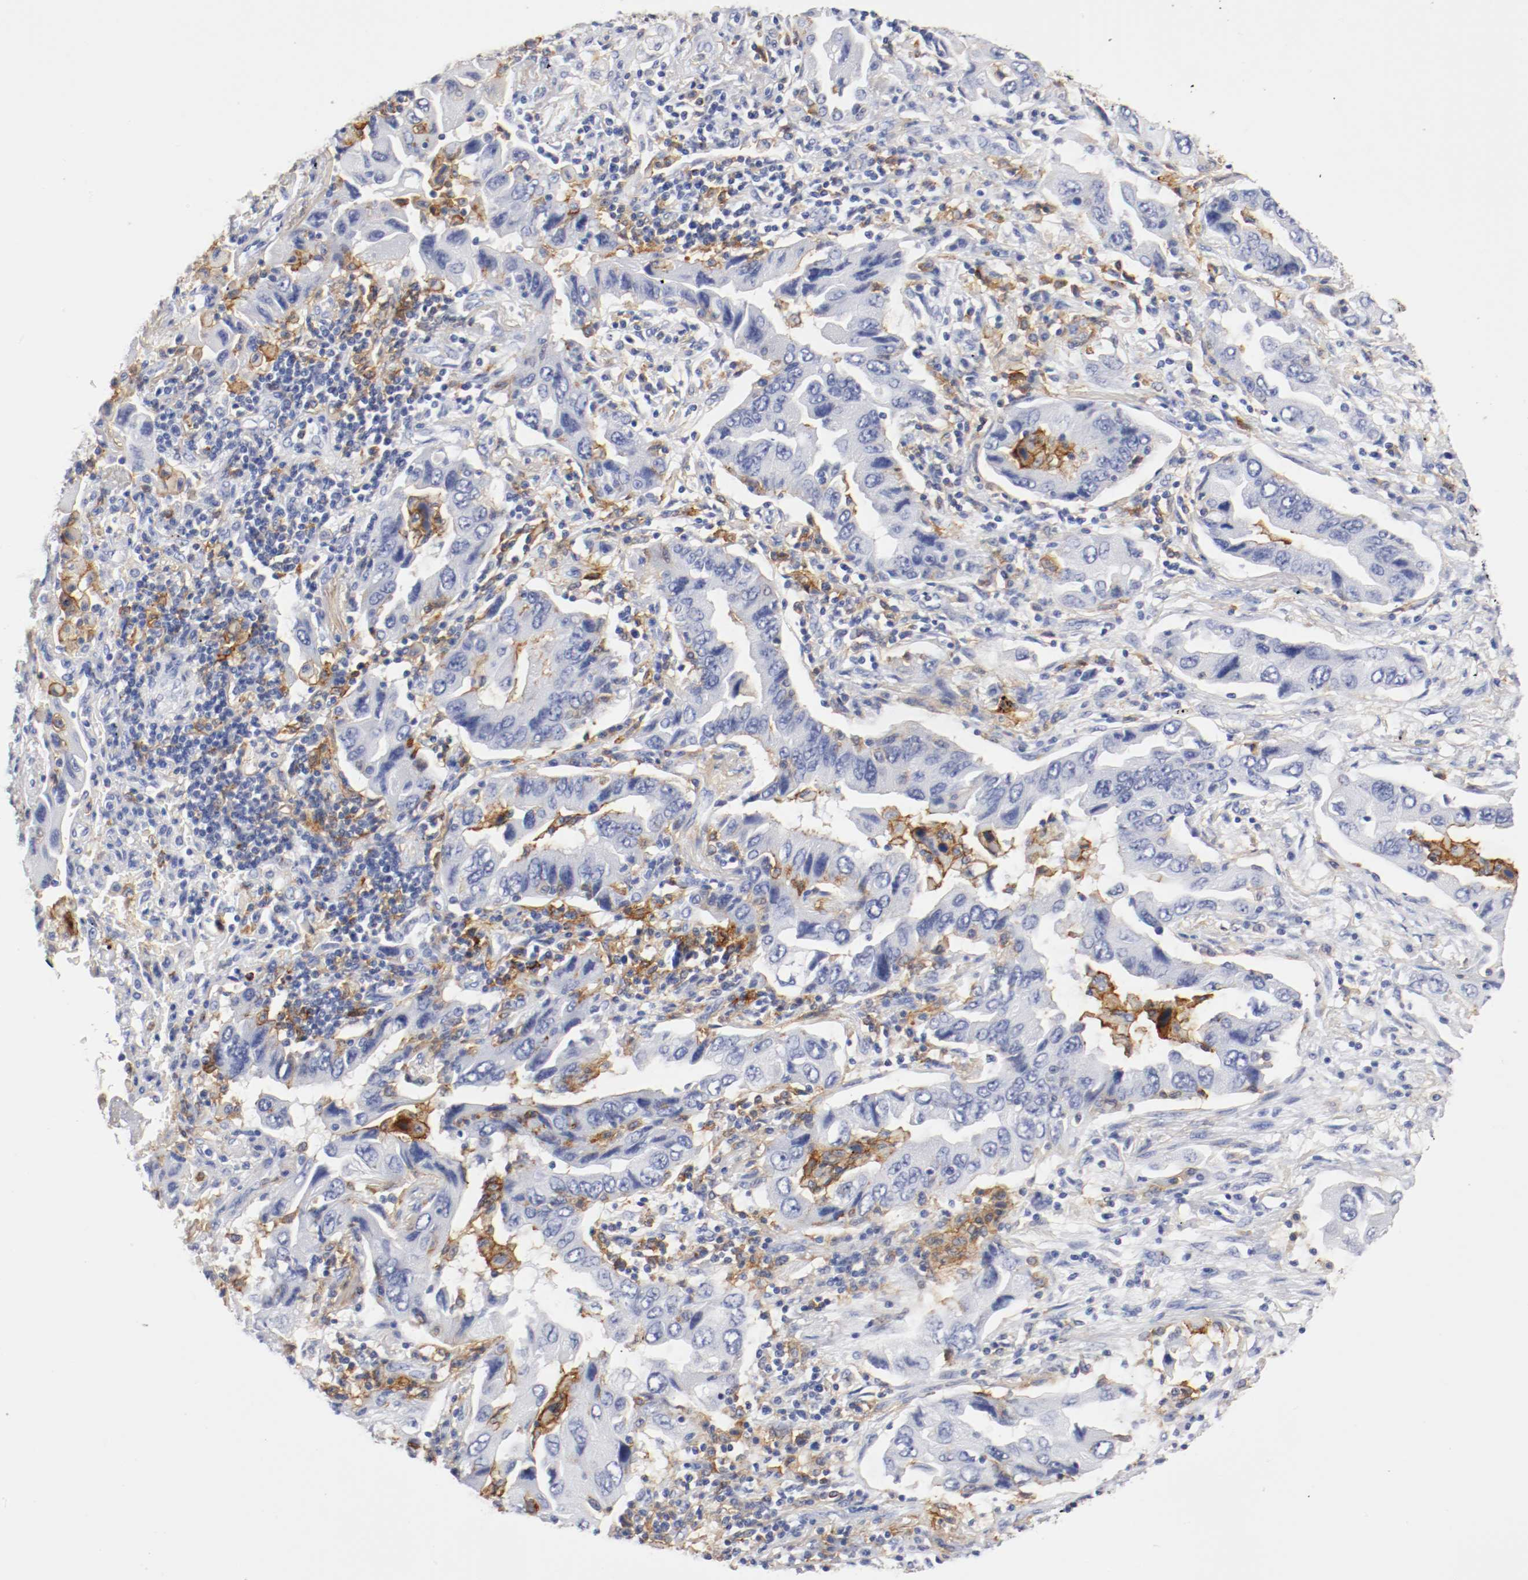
{"staining": {"intensity": "negative", "quantity": "none", "location": "none"}, "tissue": "lung cancer", "cell_type": "Tumor cells", "image_type": "cancer", "snomed": [{"axis": "morphology", "description": "Adenocarcinoma, NOS"}, {"axis": "topography", "description": "Lung"}], "caption": "Micrograph shows no protein staining in tumor cells of lung cancer (adenocarcinoma) tissue.", "gene": "ITGAX", "patient": {"sex": "female", "age": 65}}